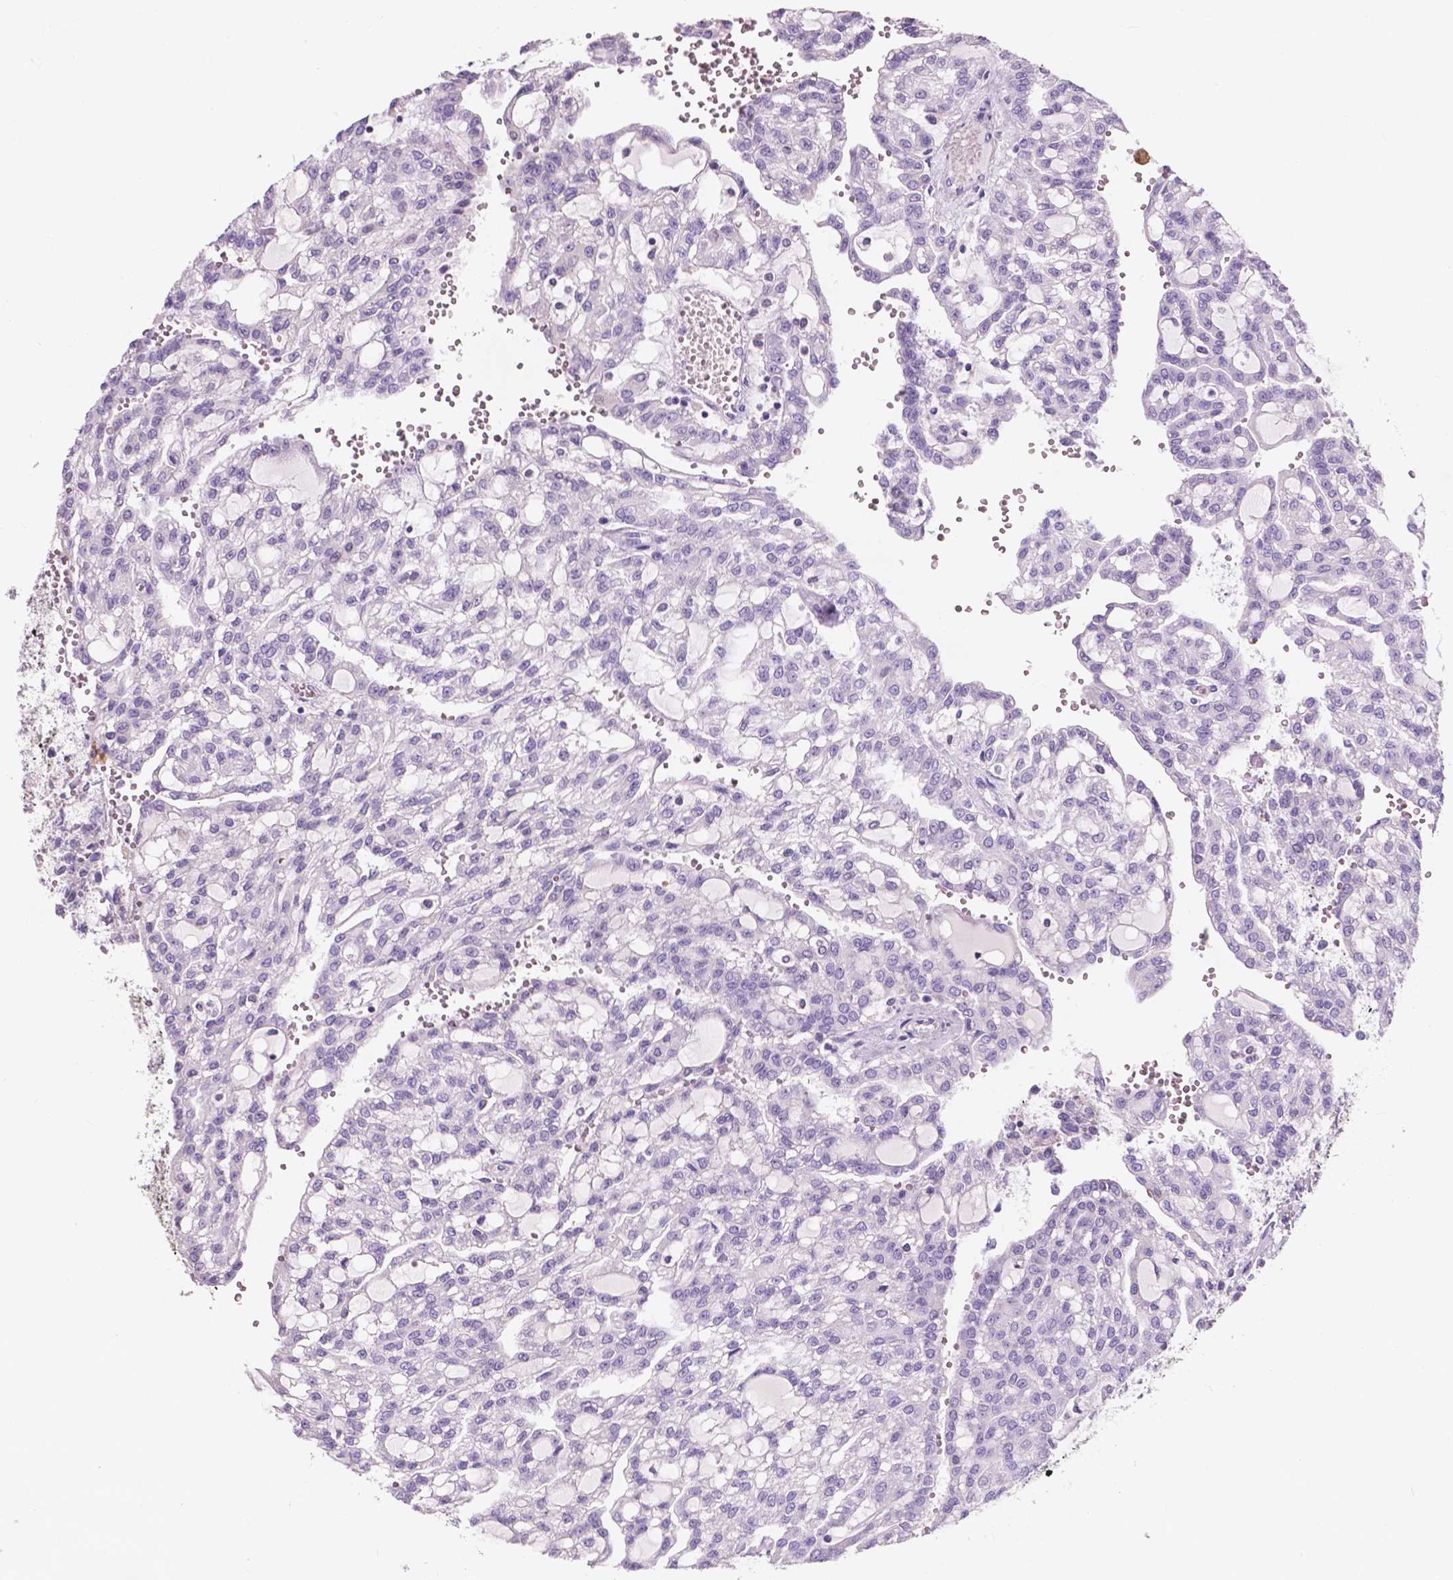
{"staining": {"intensity": "negative", "quantity": "none", "location": "none"}, "tissue": "renal cancer", "cell_type": "Tumor cells", "image_type": "cancer", "snomed": [{"axis": "morphology", "description": "Adenocarcinoma, NOS"}, {"axis": "topography", "description": "Kidney"}], "caption": "Immunohistochemistry (IHC) histopathology image of adenocarcinoma (renal) stained for a protein (brown), which displays no positivity in tumor cells.", "gene": "IREB2", "patient": {"sex": "male", "age": 63}}